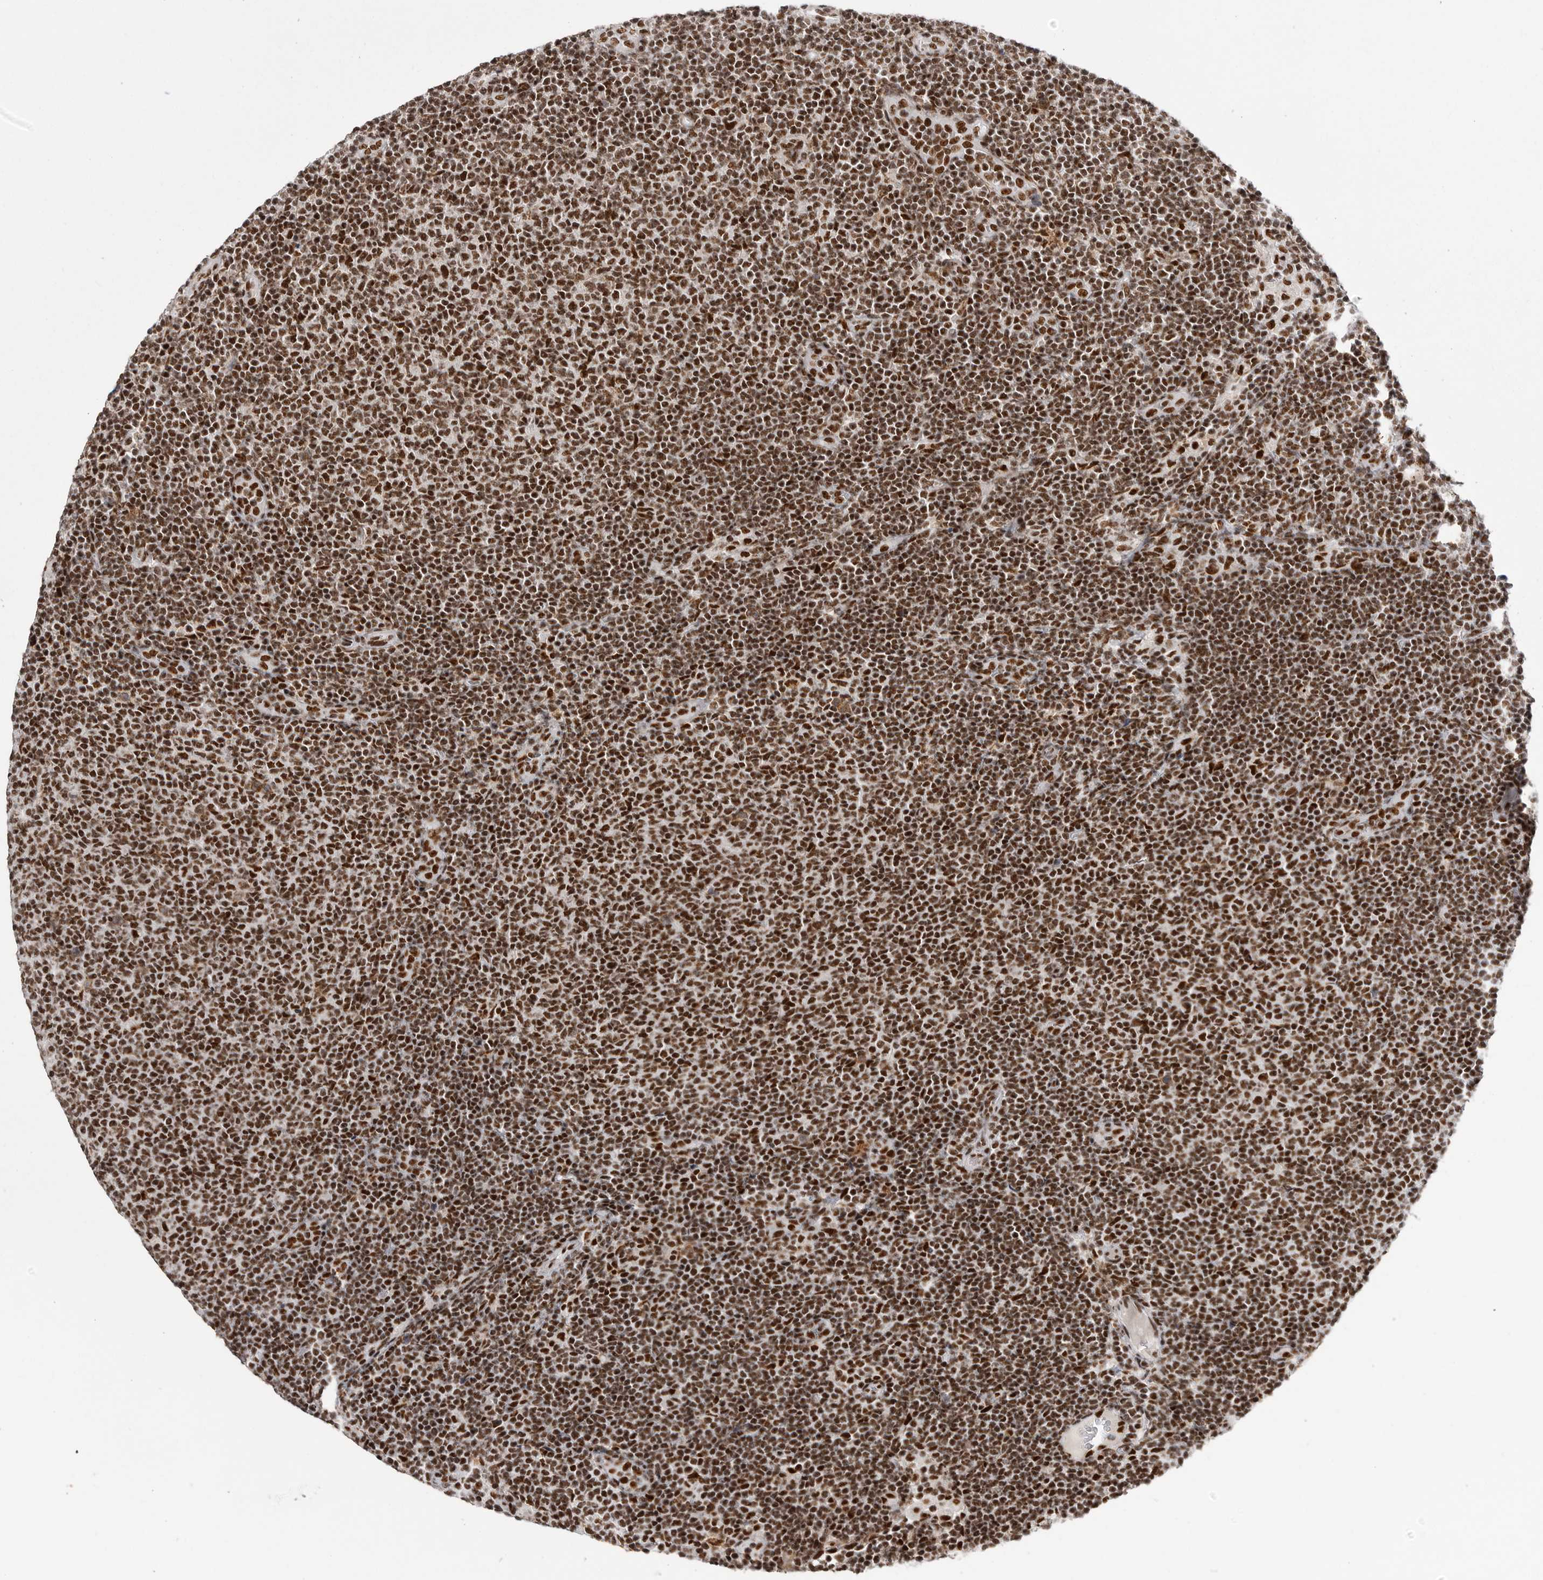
{"staining": {"intensity": "strong", "quantity": ">75%", "location": "nuclear"}, "tissue": "lymphoma", "cell_type": "Tumor cells", "image_type": "cancer", "snomed": [{"axis": "morphology", "description": "Malignant lymphoma, non-Hodgkin's type, Low grade"}, {"axis": "topography", "description": "Lymph node"}], "caption": "A histopathology image of malignant lymphoma, non-Hodgkin's type (low-grade) stained for a protein demonstrates strong nuclear brown staining in tumor cells.", "gene": "PPP1R8", "patient": {"sex": "male", "age": 66}}